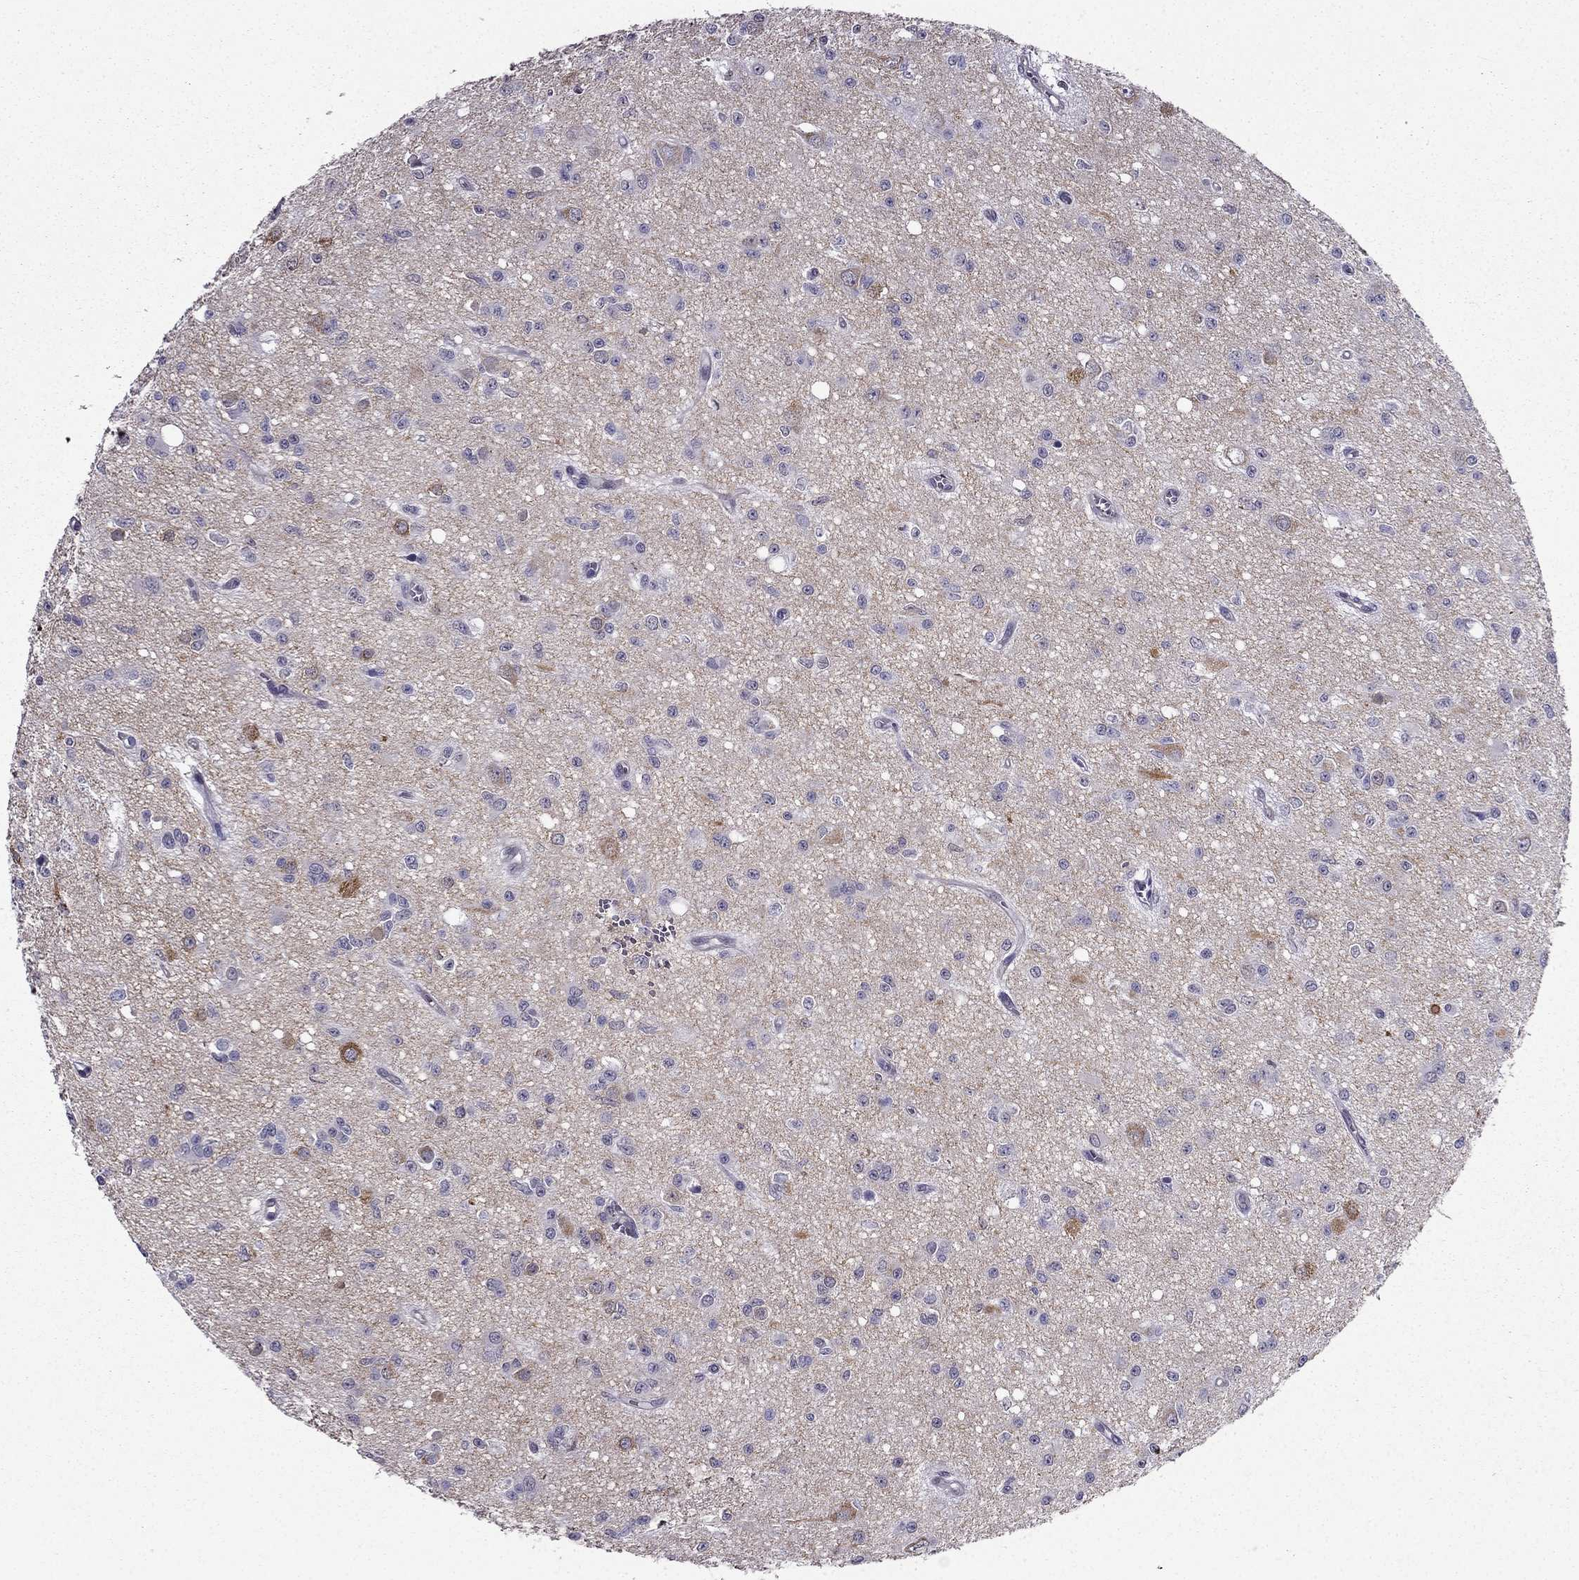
{"staining": {"intensity": "negative", "quantity": "none", "location": "none"}, "tissue": "glioma", "cell_type": "Tumor cells", "image_type": "cancer", "snomed": [{"axis": "morphology", "description": "Glioma, malignant, Low grade"}, {"axis": "topography", "description": "Brain"}], "caption": "Immunohistochemistry (IHC) micrograph of human malignant glioma (low-grade) stained for a protein (brown), which displays no staining in tumor cells. Nuclei are stained in blue.", "gene": "AAK1", "patient": {"sex": "female", "age": 45}}